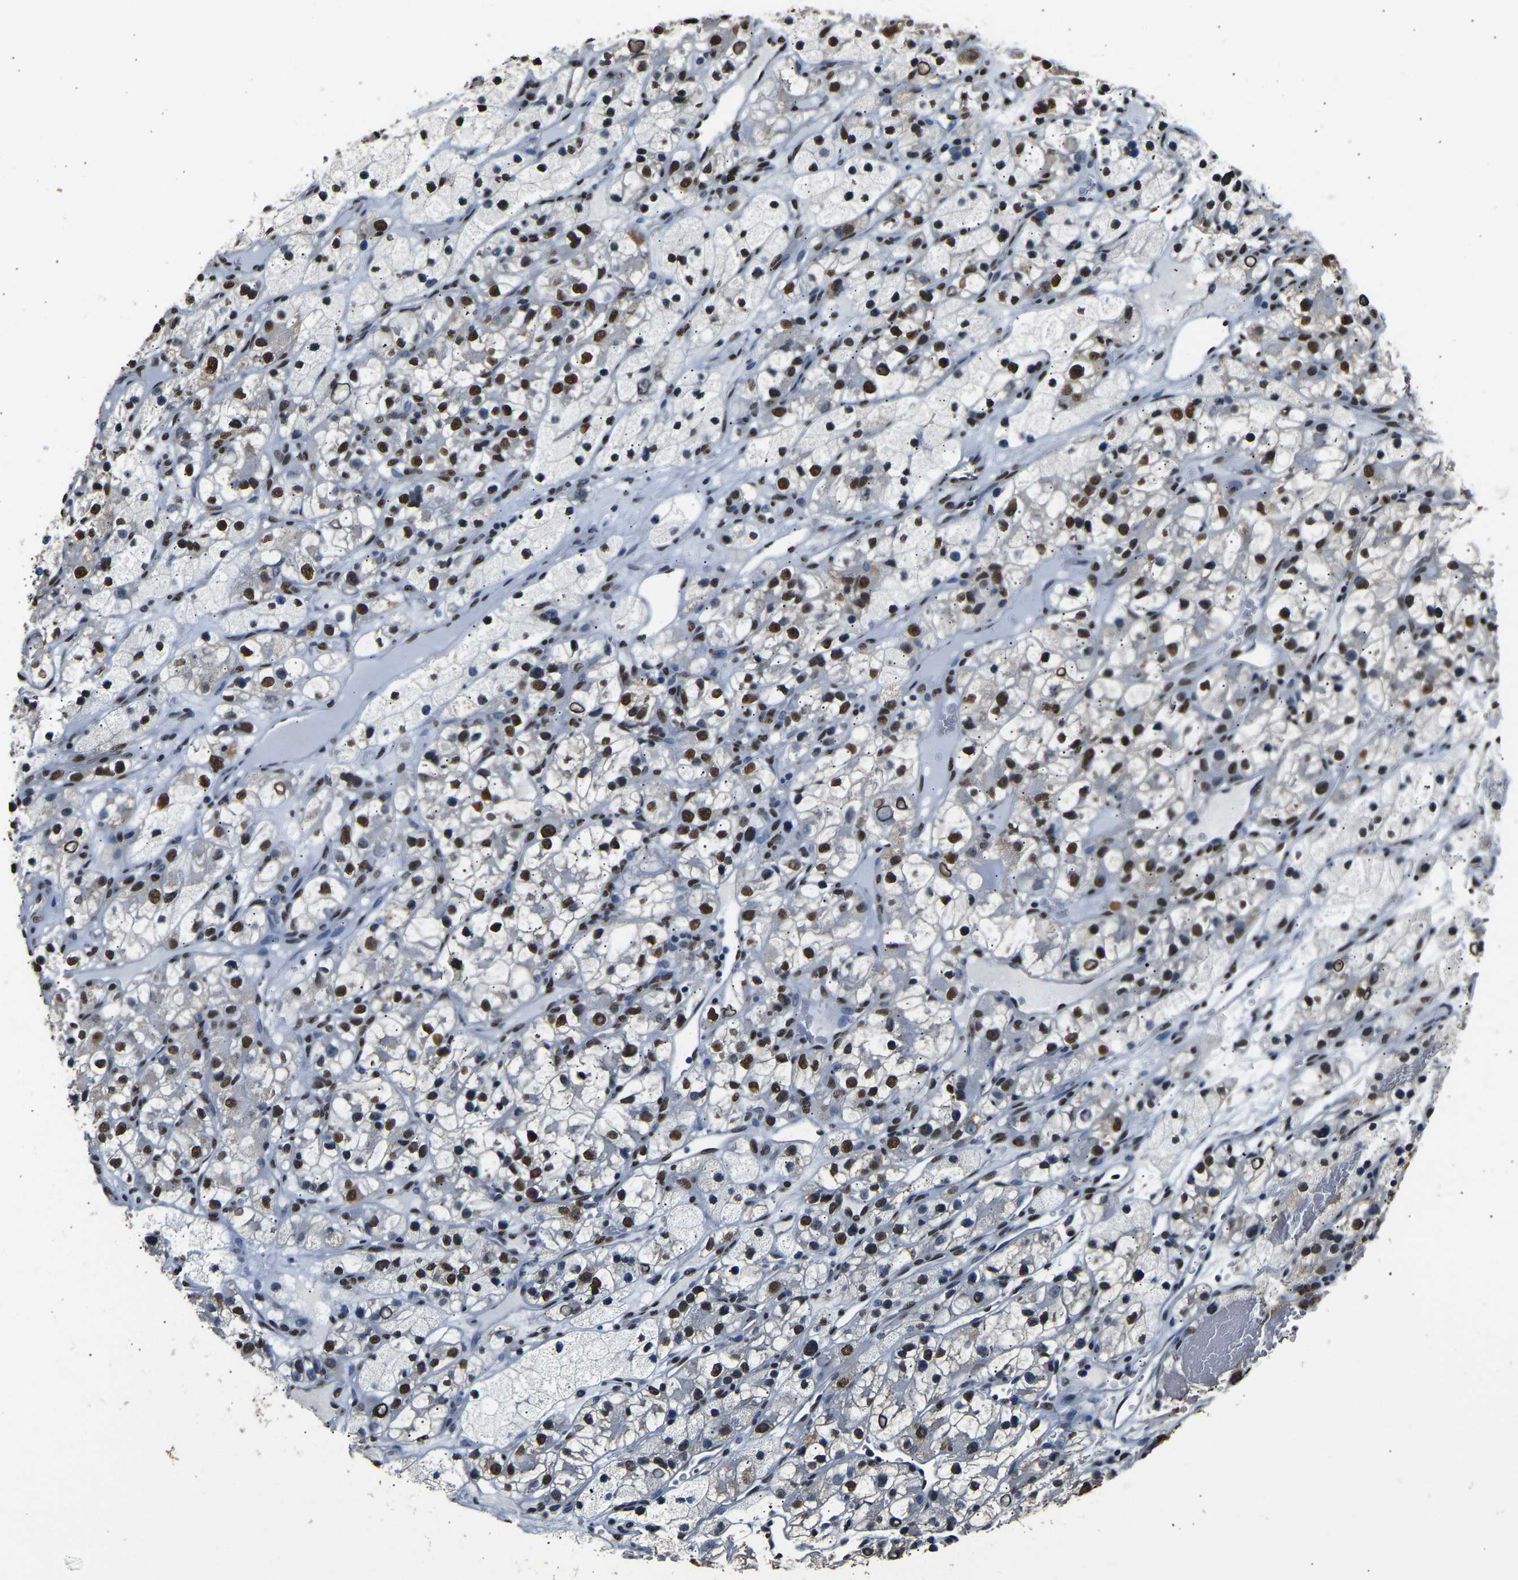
{"staining": {"intensity": "strong", "quantity": "25%-75%", "location": "nuclear"}, "tissue": "renal cancer", "cell_type": "Tumor cells", "image_type": "cancer", "snomed": [{"axis": "morphology", "description": "Adenocarcinoma, NOS"}, {"axis": "topography", "description": "Kidney"}], "caption": "Protein expression analysis of human renal cancer reveals strong nuclear positivity in about 25%-75% of tumor cells. Using DAB (brown) and hematoxylin (blue) stains, captured at high magnification using brightfield microscopy.", "gene": "SAFB", "patient": {"sex": "female", "age": 57}}